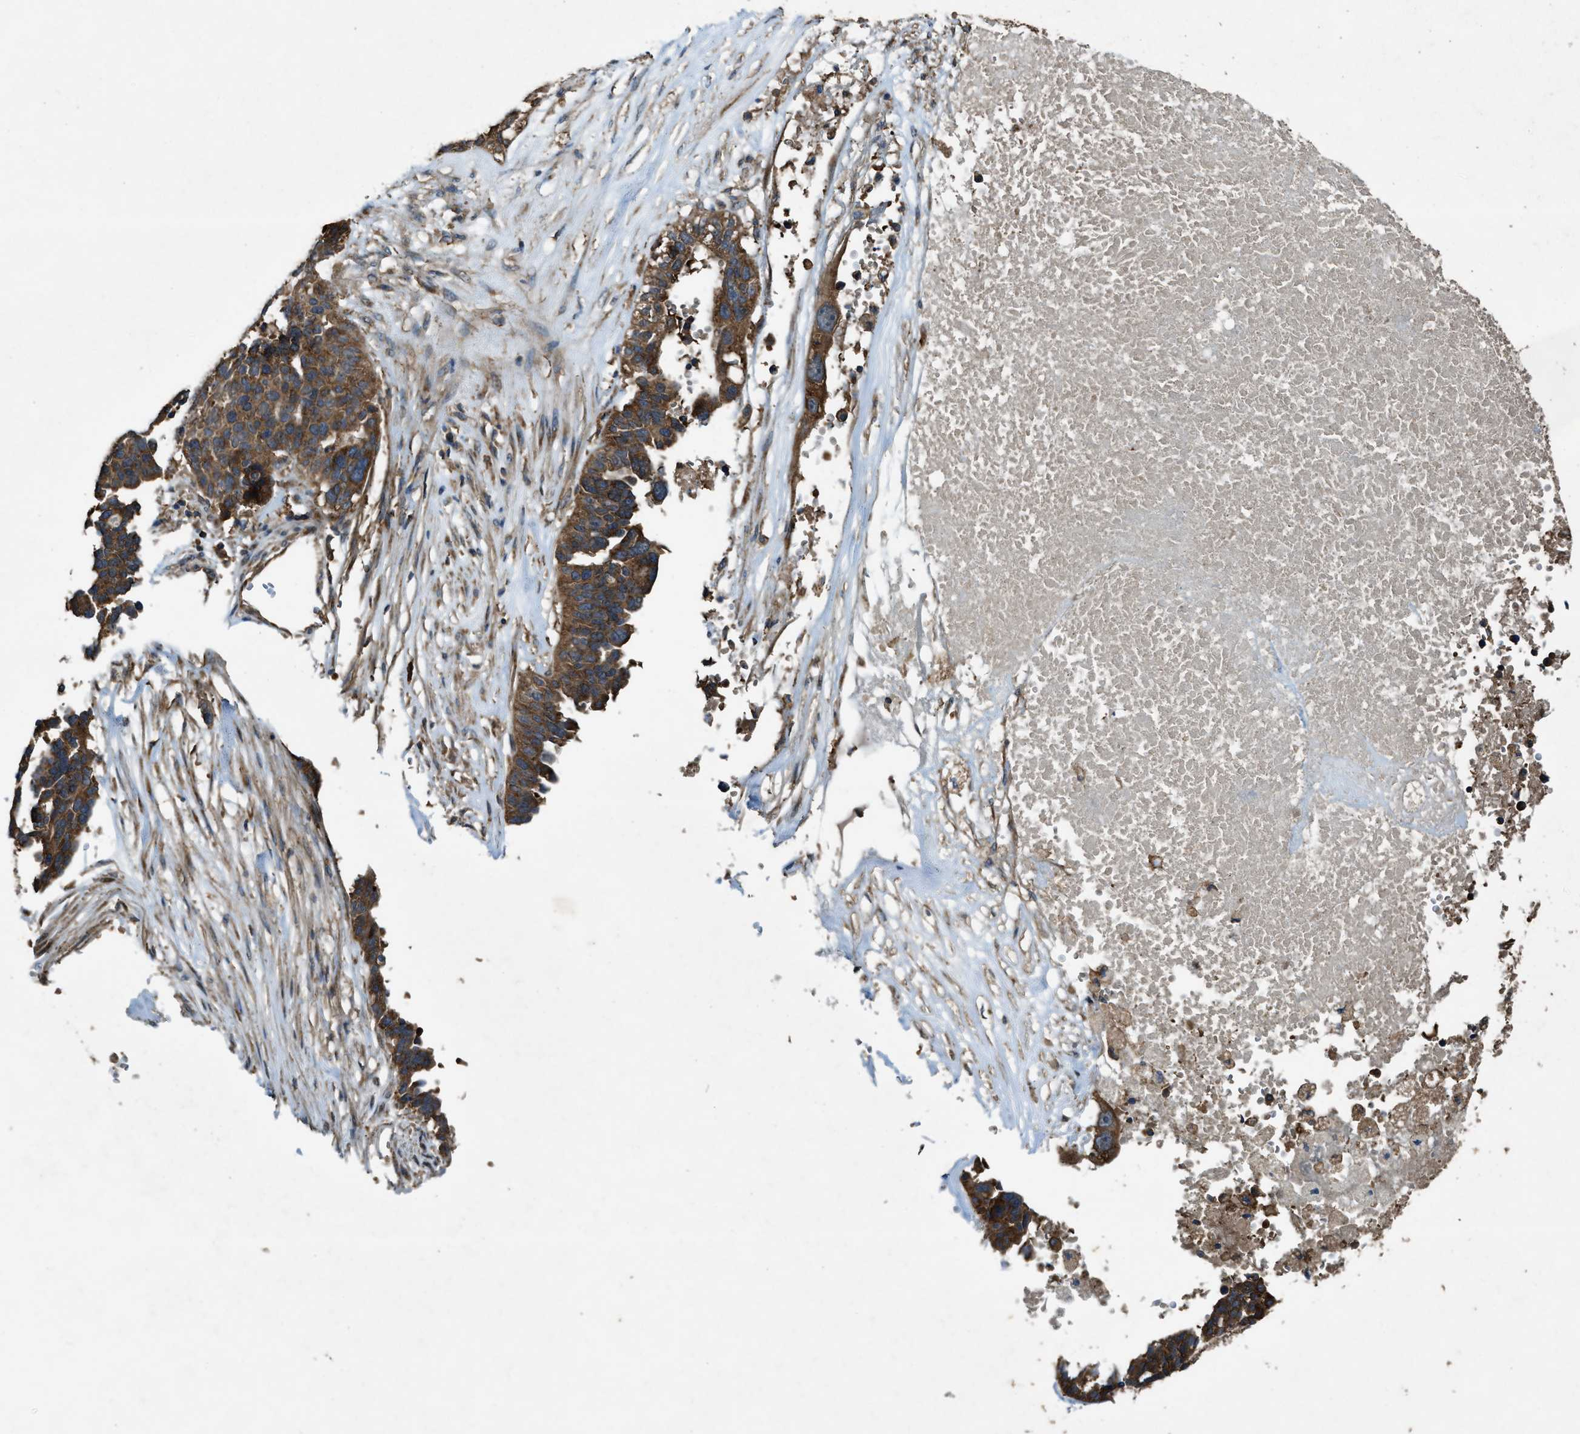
{"staining": {"intensity": "moderate", "quantity": ">75%", "location": "cytoplasmic/membranous"}, "tissue": "ovarian cancer", "cell_type": "Tumor cells", "image_type": "cancer", "snomed": [{"axis": "morphology", "description": "Cystadenocarcinoma, serous, NOS"}, {"axis": "topography", "description": "Ovary"}], "caption": "A medium amount of moderate cytoplasmic/membranous expression is seen in approximately >75% of tumor cells in ovarian cancer tissue.", "gene": "MAP3K8", "patient": {"sex": "female", "age": 59}}